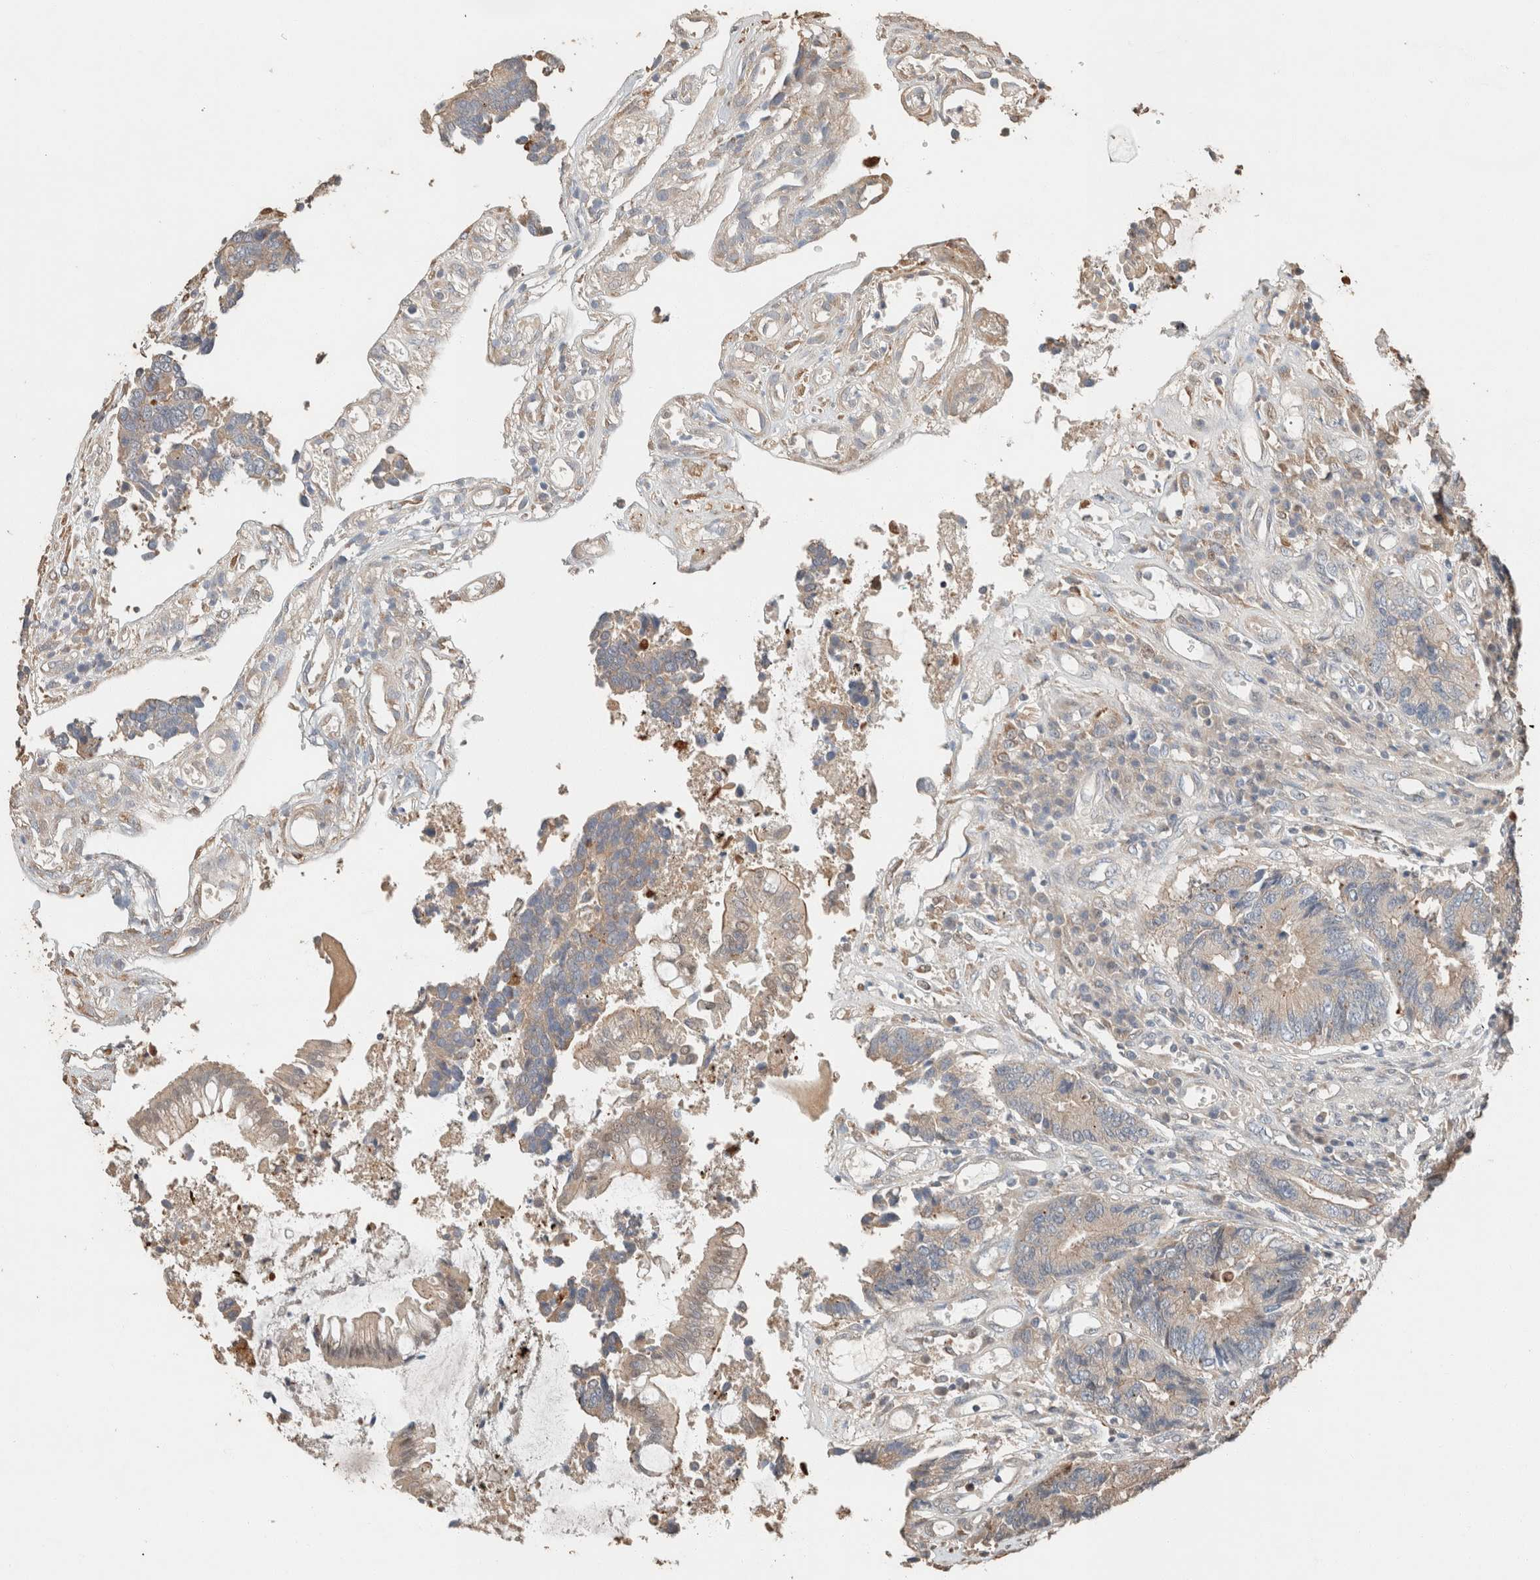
{"staining": {"intensity": "weak", "quantity": ">75%", "location": "cytoplasmic/membranous"}, "tissue": "colorectal cancer", "cell_type": "Tumor cells", "image_type": "cancer", "snomed": [{"axis": "morphology", "description": "Adenocarcinoma, NOS"}, {"axis": "topography", "description": "Rectum"}], "caption": "The immunohistochemical stain highlights weak cytoplasmic/membranous positivity in tumor cells of adenocarcinoma (colorectal) tissue. (Stains: DAB in brown, nuclei in blue, Microscopy: brightfield microscopy at high magnification).", "gene": "TUBD1", "patient": {"sex": "male", "age": 84}}